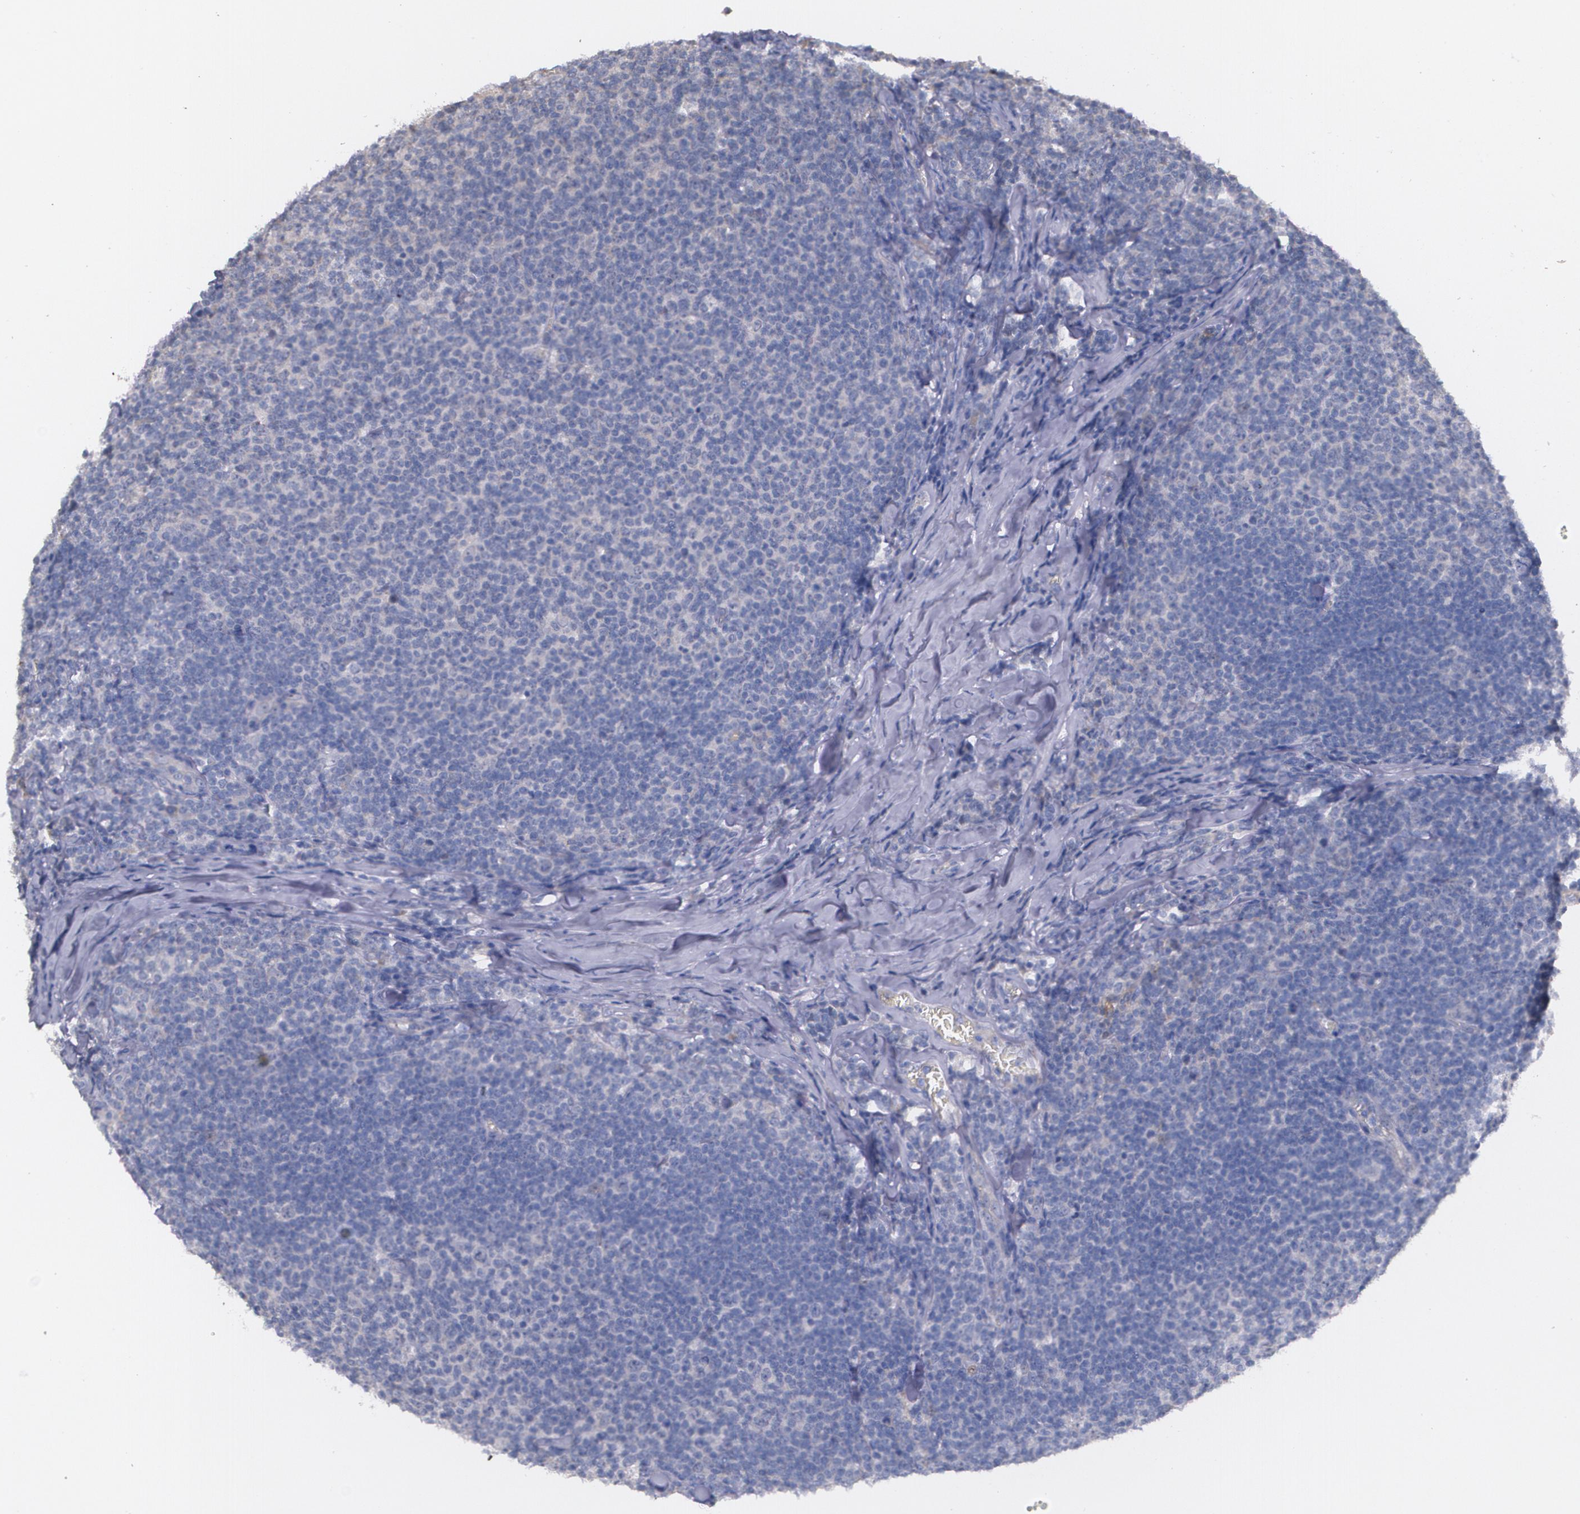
{"staining": {"intensity": "weak", "quantity": "<25%", "location": "cytoplasmic/membranous"}, "tissue": "lymphoma", "cell_type": "Tumor cells", "image_type": "cancer", "snomed": [{"axis": "morphology", "description": "Malignant lymphoma, non-Hodgkin's type, Low grade"}, {"axis": "topography", "description": "Lymph node"}], "caption": "Immunohistochemistry (IHC) image of low-grade malignant lymphoma, non-Hodgkin's type stained for a protein (brown), which exhibits no positivity in tumor cells.", "gene": "AMBP", "patient": {"sex": "male", "age": 74}}